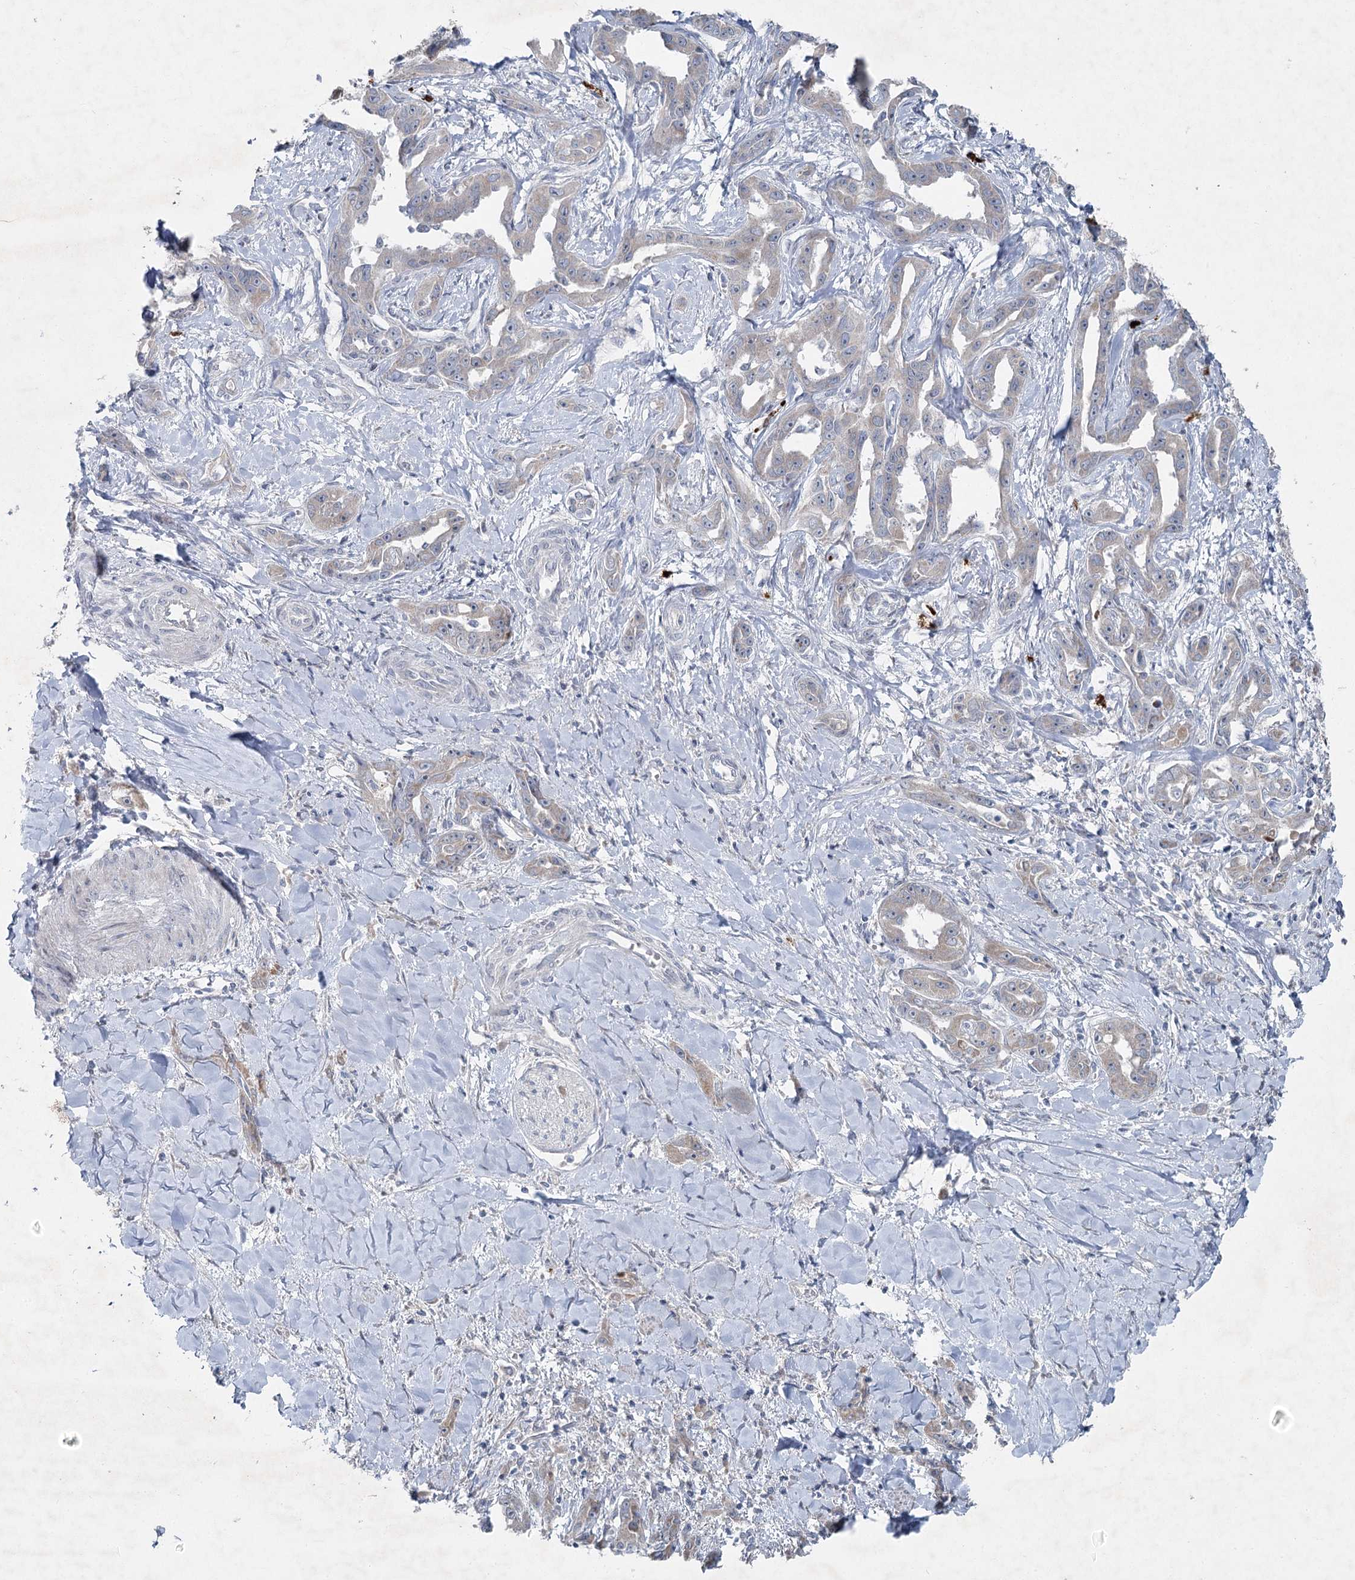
{"staining": {"intensity": "negative", "quantity": "none", "location": "none"}, "tissue": "liver cancer", "cell_type": "Tumor cells", "image_type": "cancer", "snomed": [{"axis": "morphology", "description": "Cholangiocarcinoma"}, {"axis": "topography", "description": "Liver"}], "caption": "Liver cancer stained for a protein using immunohistochemistry (IHC) reveals no expression tumor cells.", "gene": "PLA2G12A", "patient": {"sex": "male", "age": 59}}